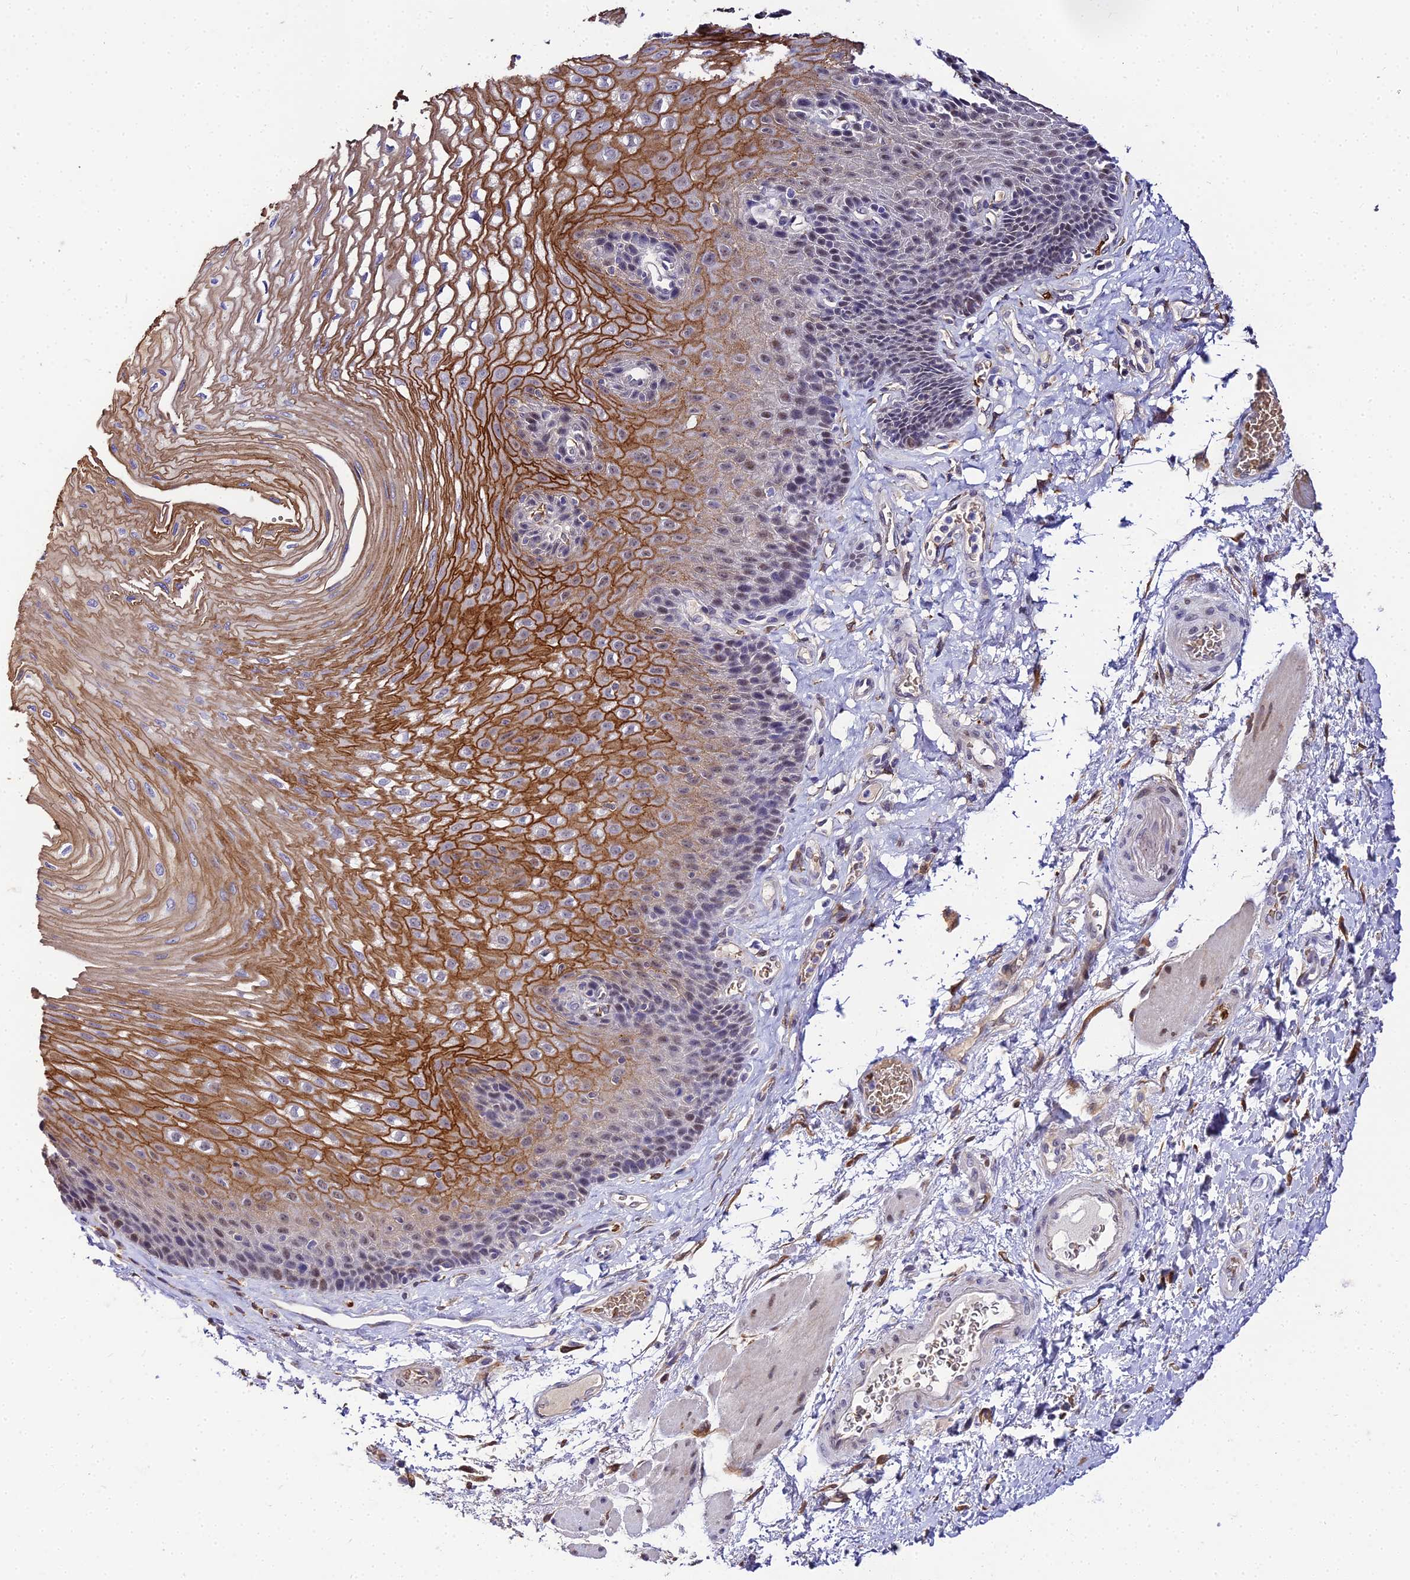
{"staining": {"intensity": "strong", "quantity": "25%-75%", "location": "cytoplasmic/membranous,nuclear"}, "tissue": "esophagus", "cell_type": "Squamous epithelial cells", "image_type": "normal", "snomed": [{"axis": "morphology", "description": "Normal tissue, NOS"}, {"axis": "topography", "description": "Esophagus"}], "caption": "Esophagus was stained to show a protein in brown. There is high levels of strong cytoplasmic/membranous,nuclear positivity in approximately 25%-75% of squamous epithelial cells. (brown staining indicates protein expression, while blue staining denotes nuclei).", "gene": "BCL9", "patient": {"sex": "female", "age": 72}}